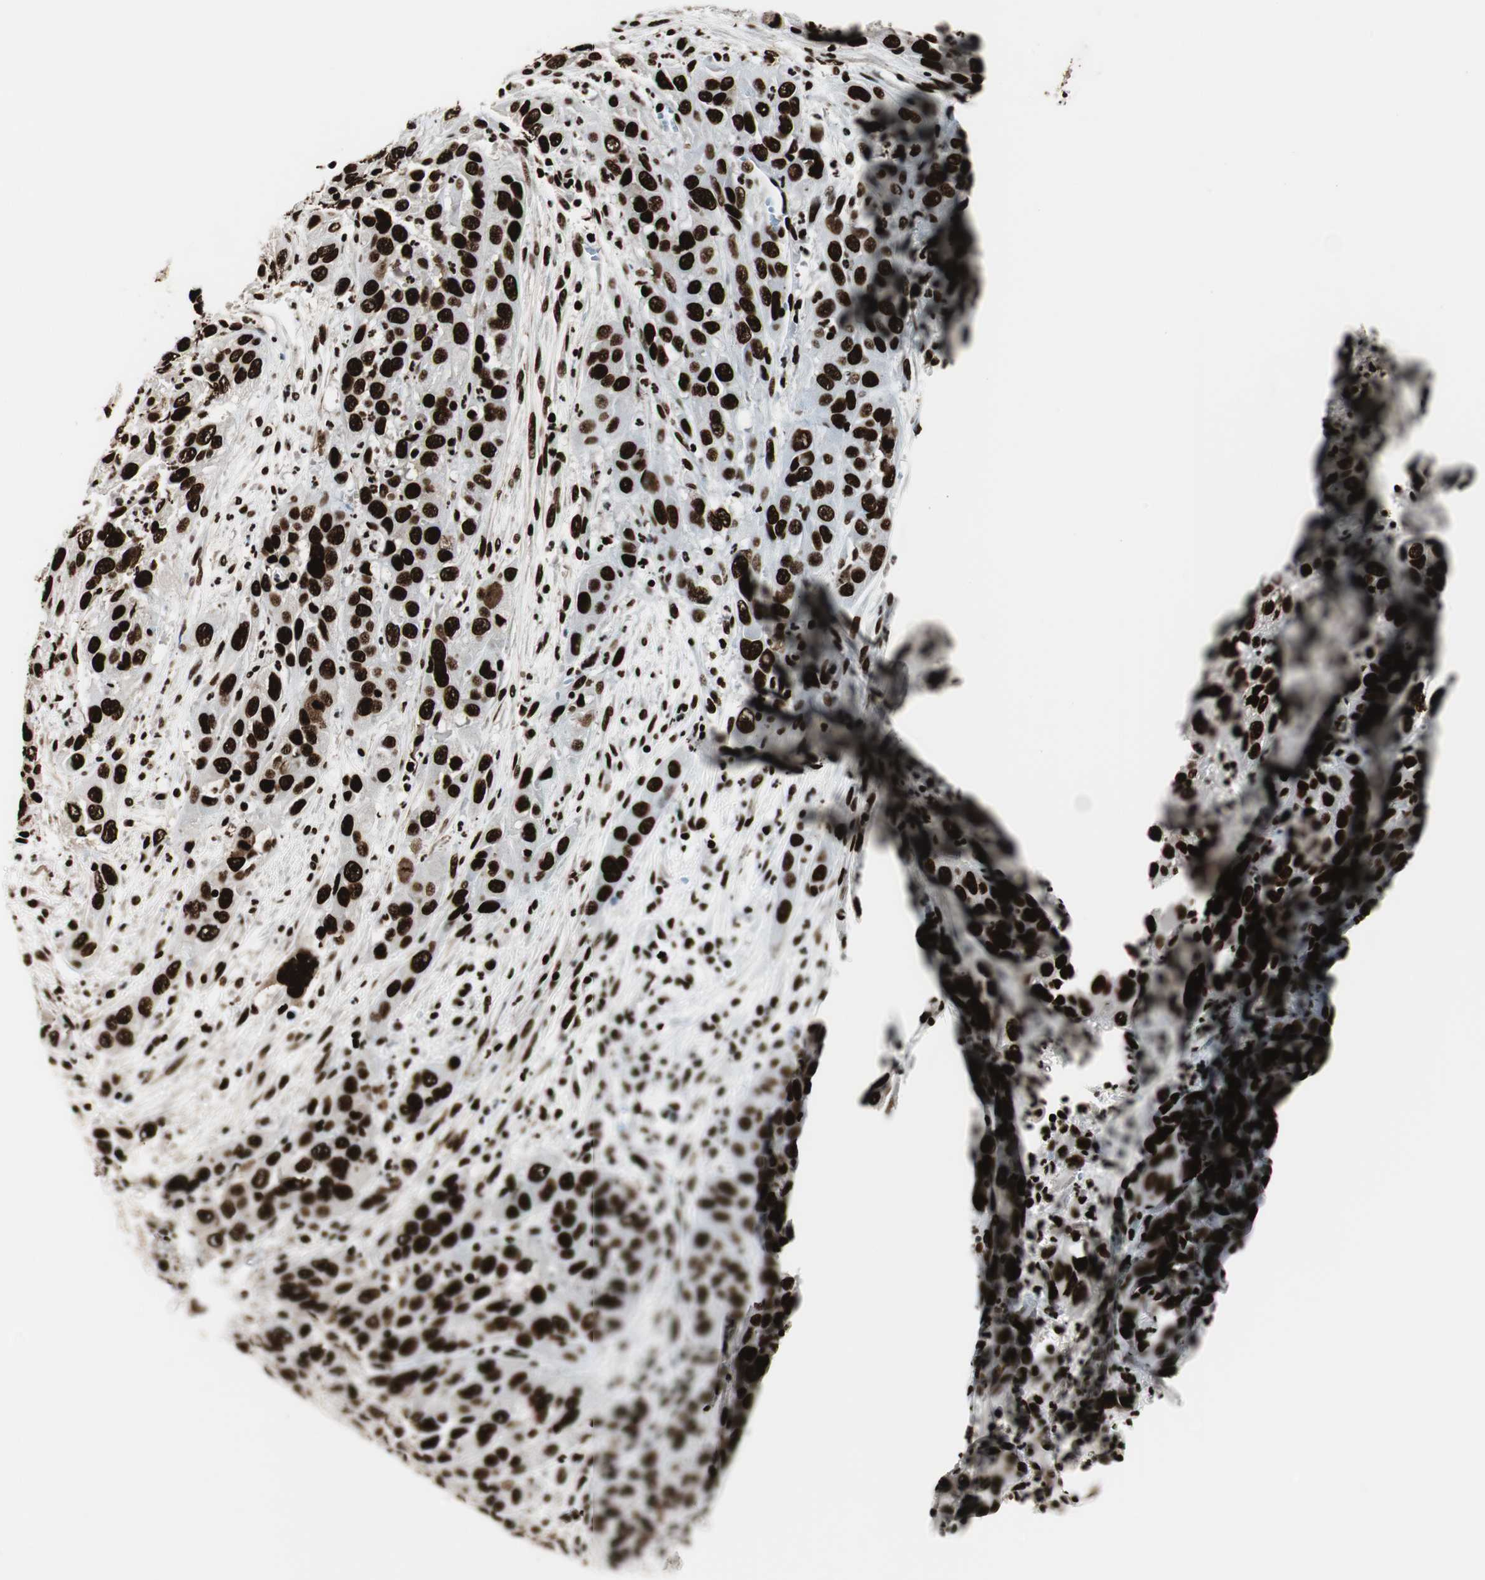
{"staining": {"intensity": "strong", "quantity": ">75%", "location": "nuclear"}, "tissue": "cervical cancer", "cell_type": "Tumor cells", "image_type": "cancer", "snomed": [{"axis": "morphology", "description": "Squamous cell carcinoma, NOS"}, {"axis": "topography", "description": "Cervix"}], "caption": "Strong nuclear protein expression is present in about >75% of tumor cells in cervical cancer. The protein is stained brown, and the nuclei are stained in blue (DAB IHC with brightfield microscopy, high magnification).", "gene": "MTA2", "patient": {"sex": "female", "age": 32}}